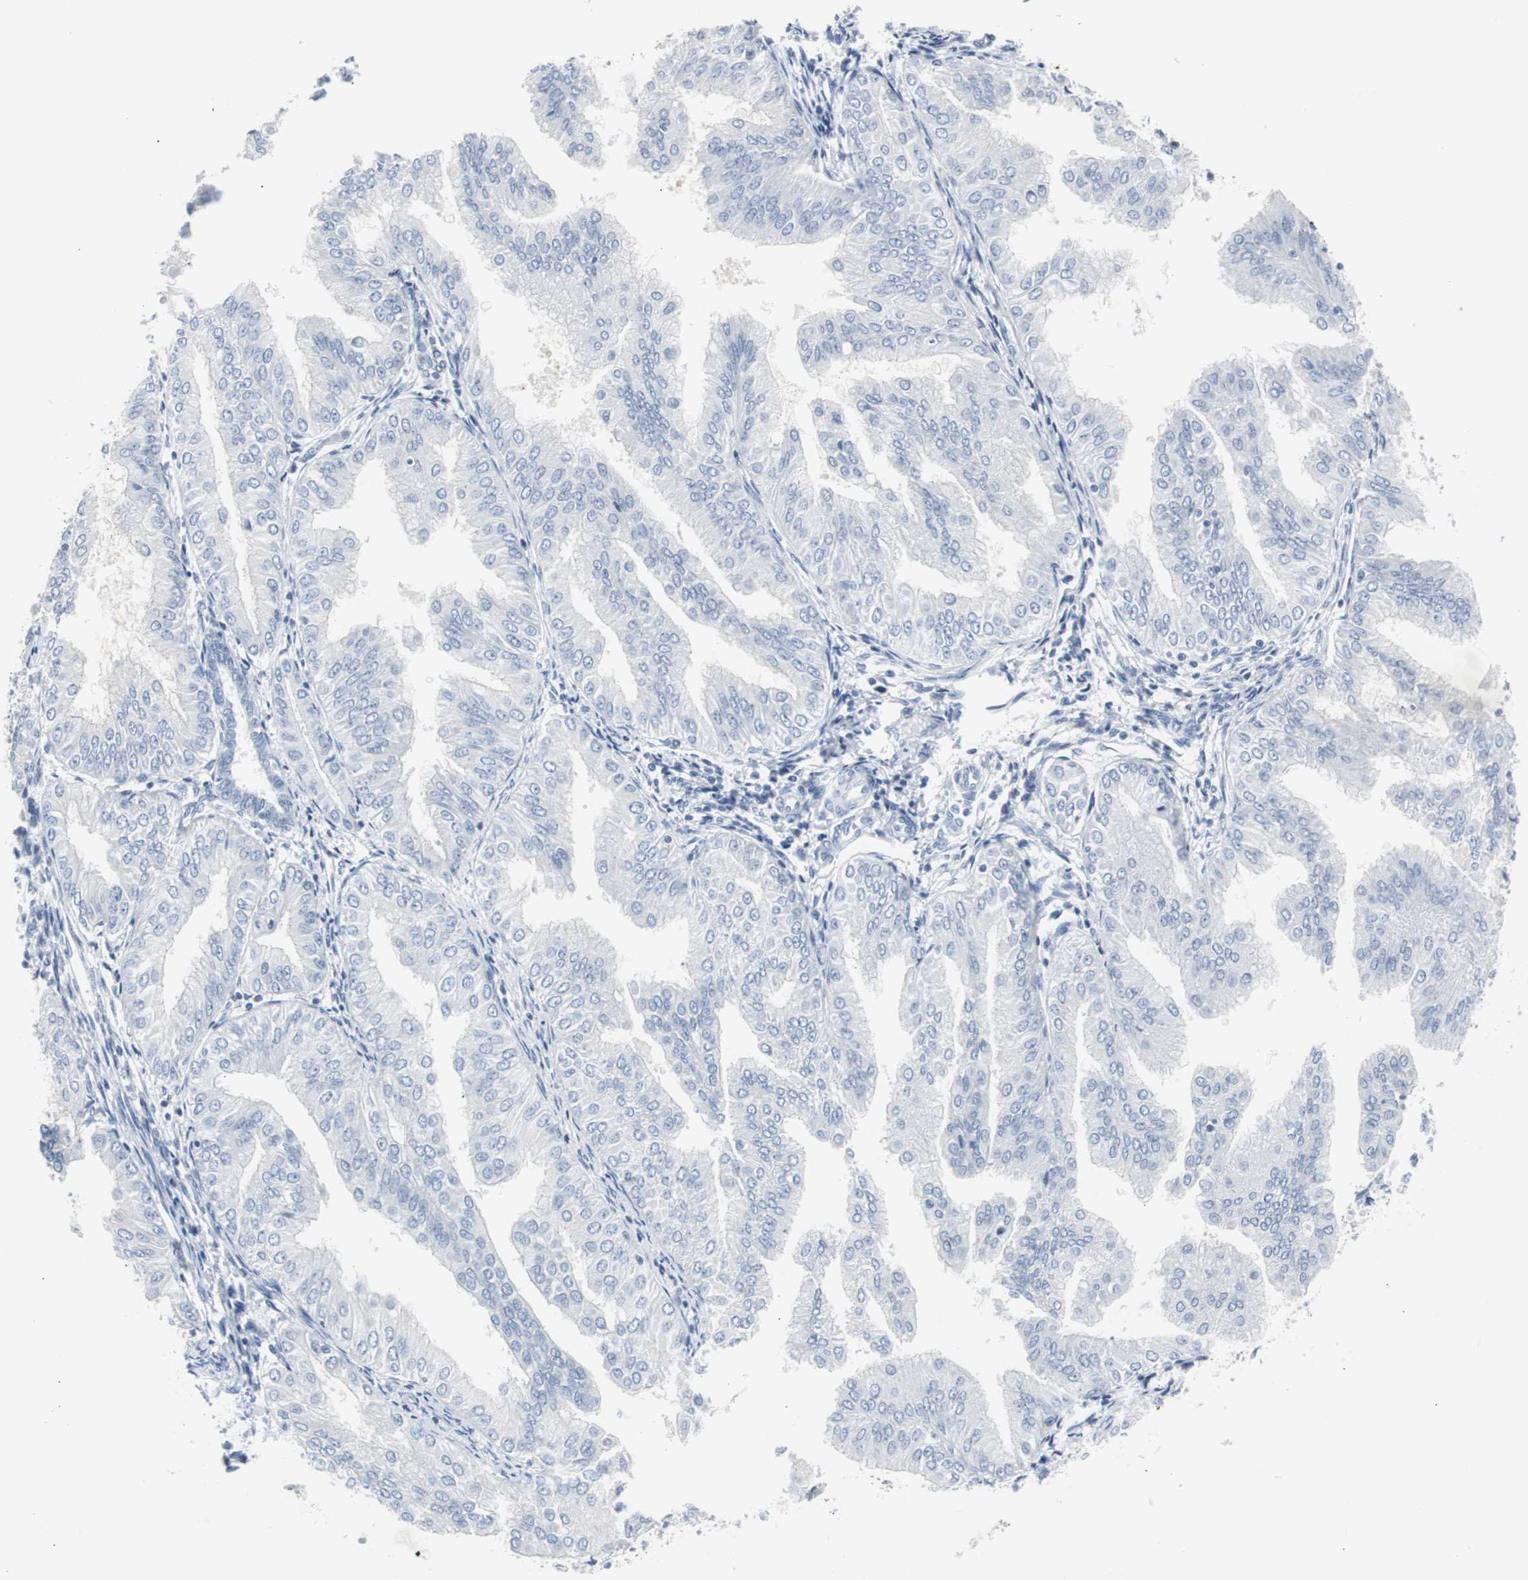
{"staining": {"intensity": "negative", "quantity": "none", "location": "none"}, "tissue": "endometrial cancer", "cell_type": "Tumor cells", "image_type": "cancer", "snomed": [{"axis": "morphology", "description": "Adenocarcinoma, NOS"}, {"axis": "topography", "description": "Endometrium"}], "caption": "A micrograph of human endometrial cancer is negative for staining in tumor cells. (Stains: DAB IHC with hematoxylin counter stain, Microscopy: brightfield microscopy at high magnification).", "gene": "S100A7", "patient": {"sex": "female", "age": 53}}